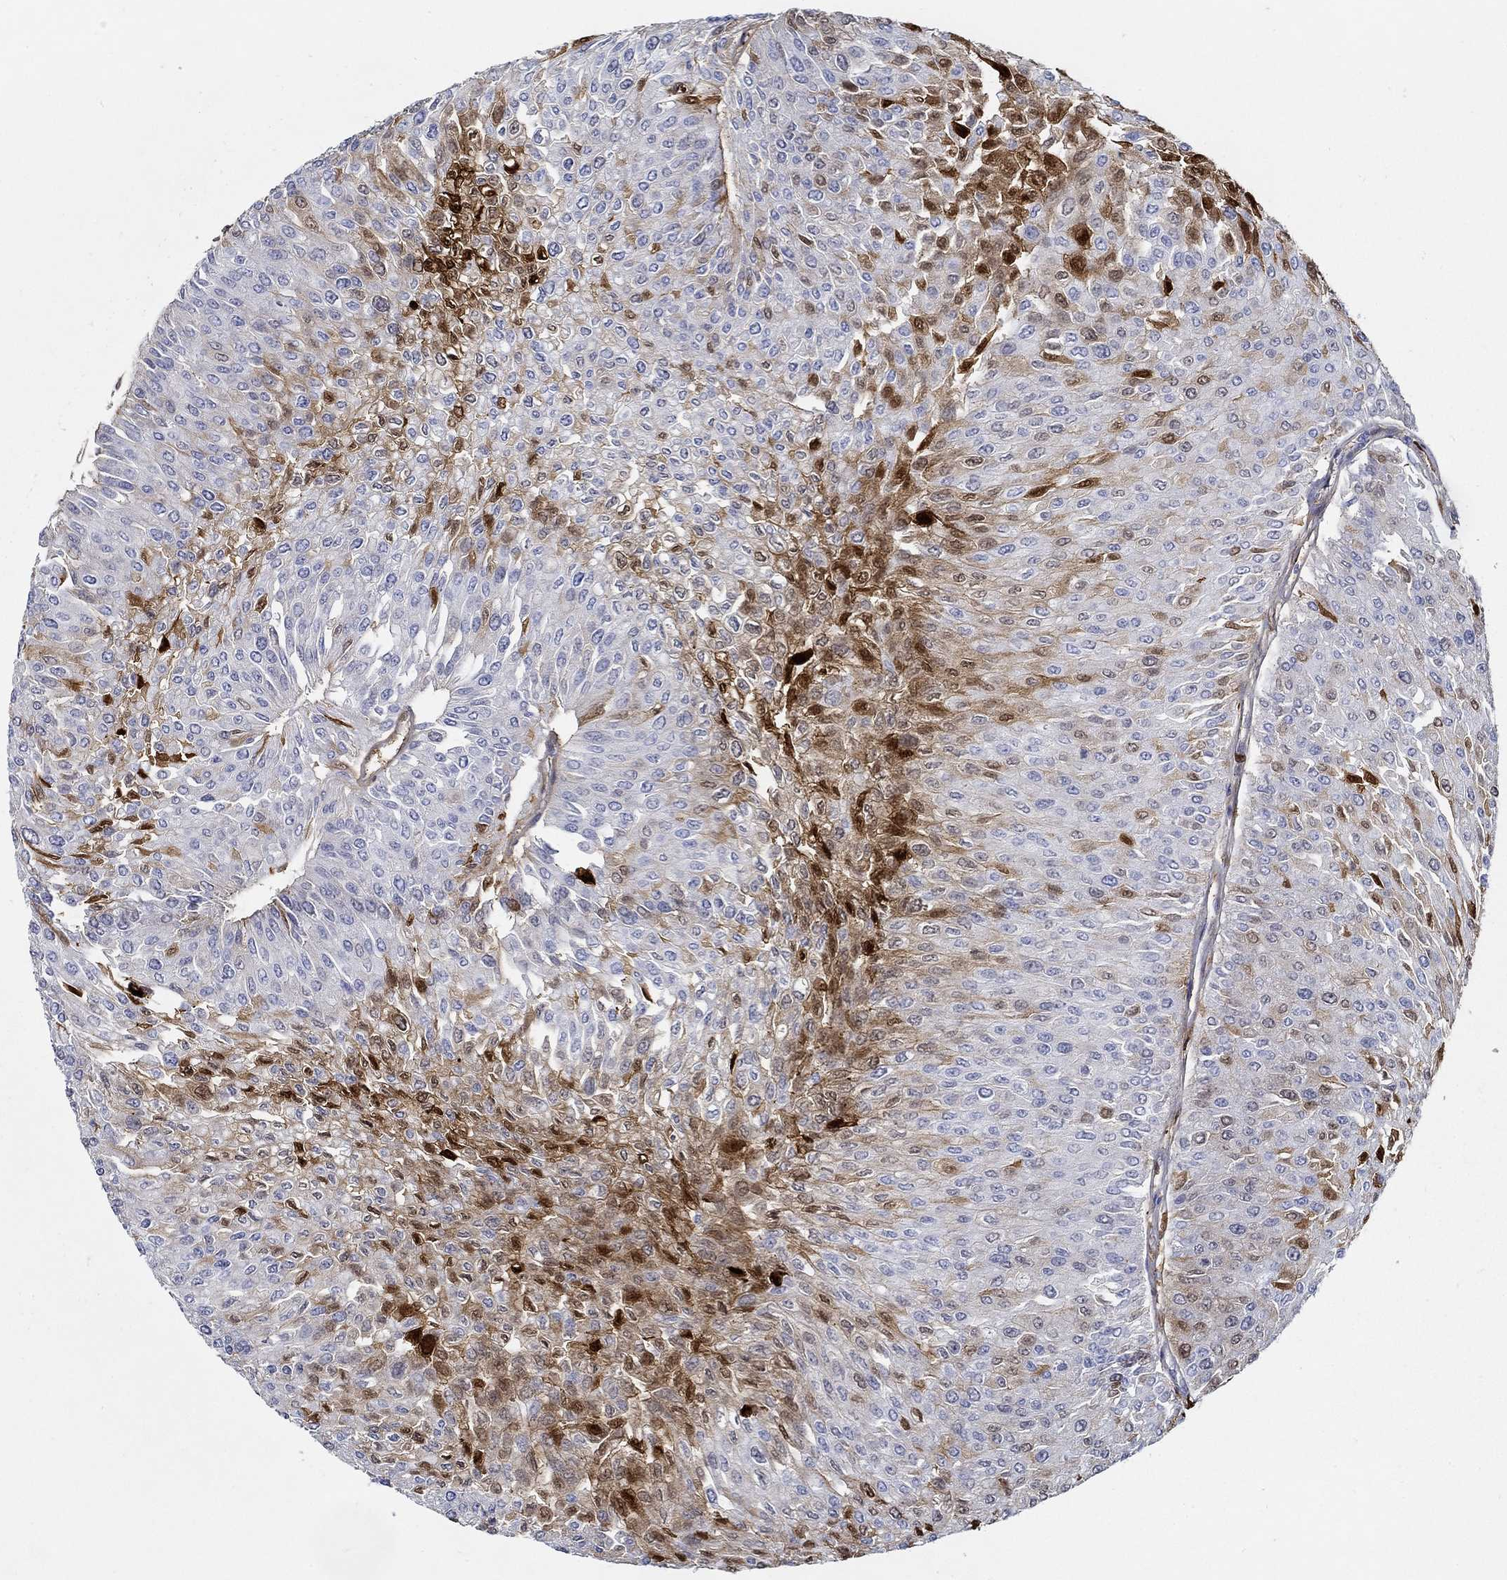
{"staining": {"intensity": "strong", "quantity": "25%-75%", "location": "nuclear"}, "tissue": "urothelial cancer", "cell_type": "Tumor cells", "image_type": "cancer", "snomed": [{"axis": "morphology", "description": "Urothelial carcinoma, Low grade"}, {"axis": "topography", "description": "Urinary bladder"}], "caption": "Protein analysis of urothelial carcinoma (low-grade) tissue reveals strong nuclear expression in about 25%-75% of tumor cells. The protein of interest is stained brown, and the nuclei are stained in blue (DAB IHC with brightfield microscopy, high magnification).", "gene": "TGFBI", "patient": {"sex": "male", "age": 67}}